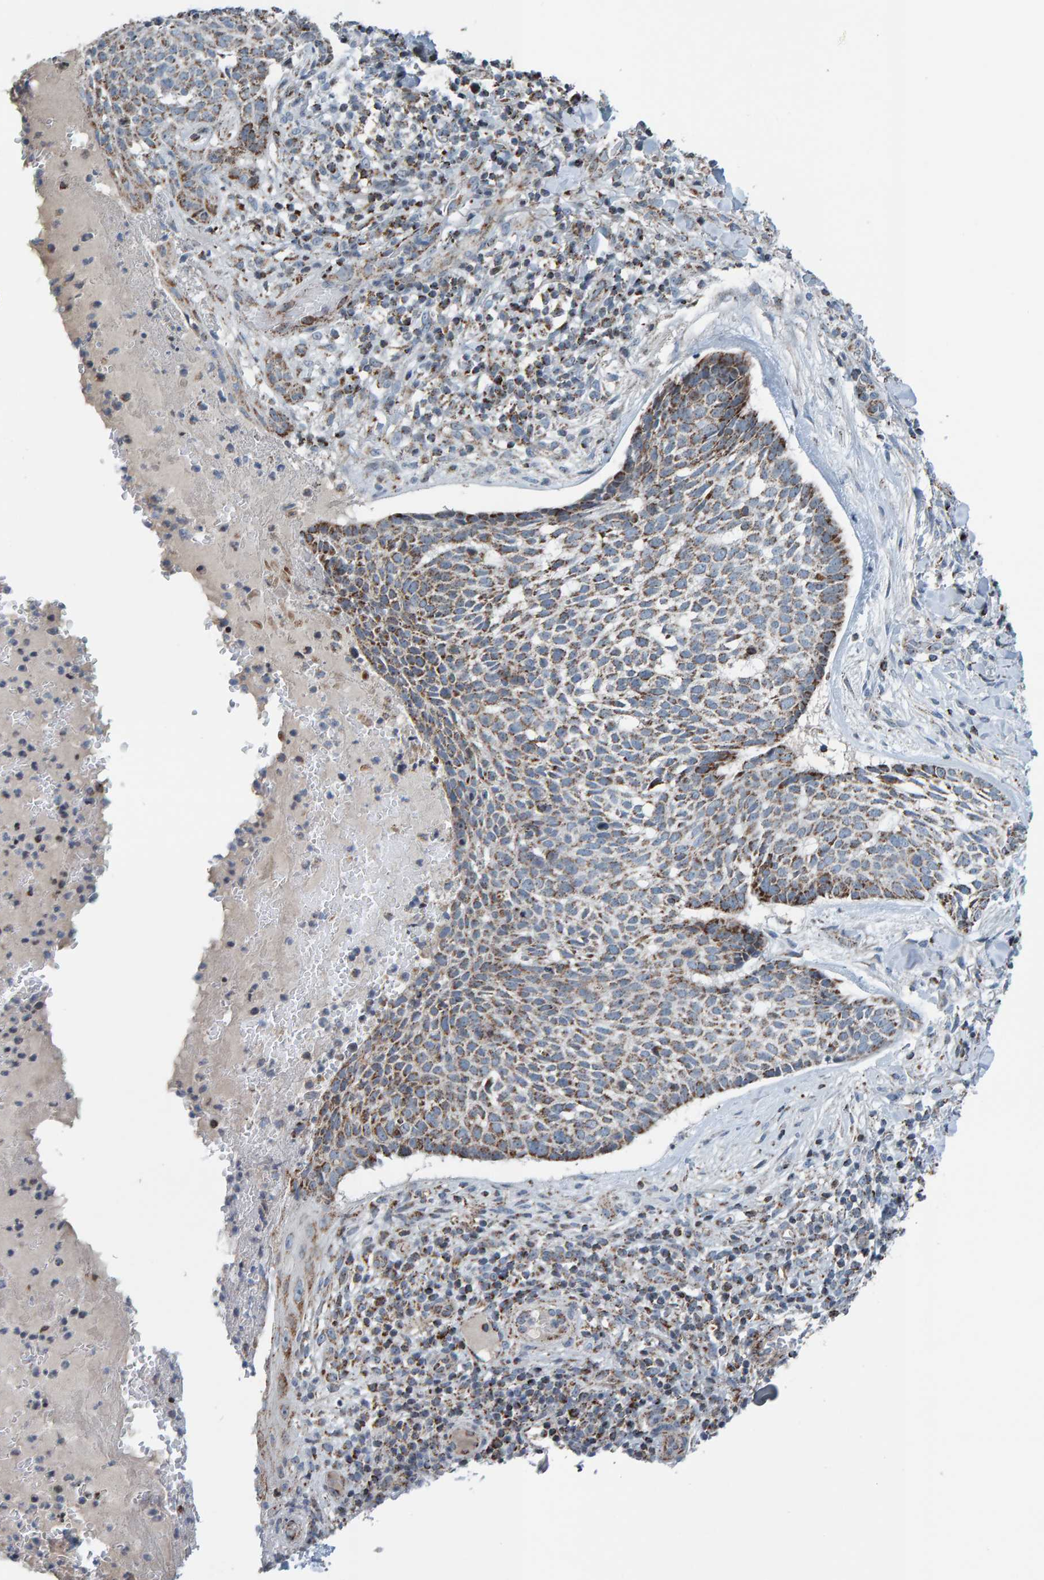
{"staining": {"intensity": "moderate", "quantity": "25%-75%", "location": "cytoplasmic/membranous"}, "tissue": "skin cancer", "cell_type": "Tumor cells", "image_type": "cancer", "snomed": [{"axis": "morphology", "description": "Normal tissue, NOS"}, {"axis": "morphology", "description": "Basal cell carcinoma"}, {"axis": "topography", "description": "Skin"}], "caption": "Basal cell carcinoma (skin) stained for a protein (brown) displays moderate cytoplasmic/membranous positive staining in approximately 25%-75% of tumor cells.", "gene": "ZNF48", "patient": {"sex": "male", "age": 67}}